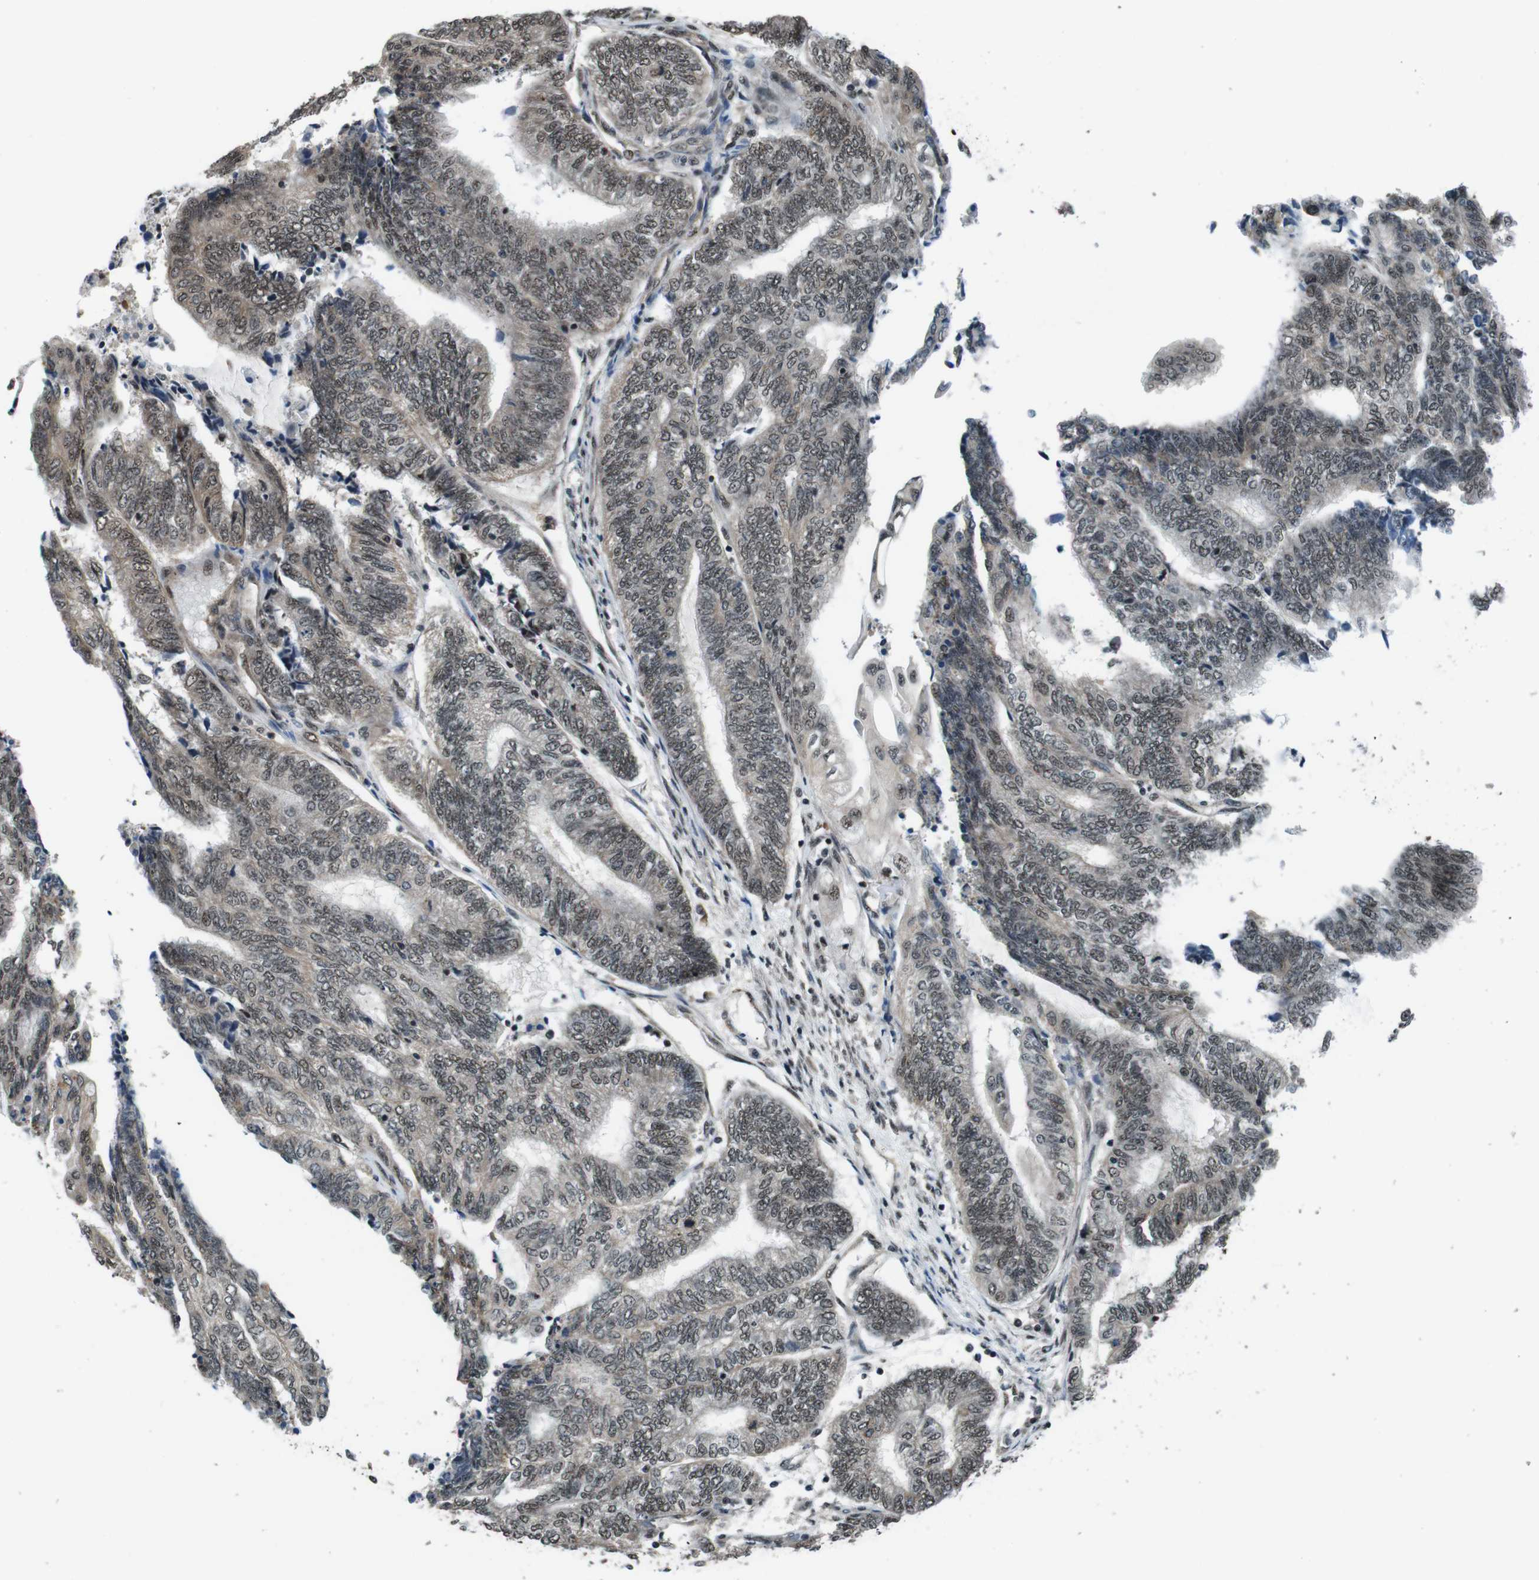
{"staining": {"intensity": "weak", "quantity": "25%-75%", "location": "nuclear"}, "tissue": "endometrial cancer", "cell_type": "Tumor cells", "image_type": "cancer", "snomed": [{"axis": "morphology", "description": "Adenocarcinoma, NOS"}, {"axis": "topography", "description": "Uterus"}, {"axis": "topography", "description": "Endometrium"}], "caption": "There is low levels of weak nuclear expression in tumor cells of adenocarcinoma (endometrial), as demonstrated by immunohistochemical staining (brown color).", "gene": "NR4A2", "patient": {"sex": "female", "age": 70}}